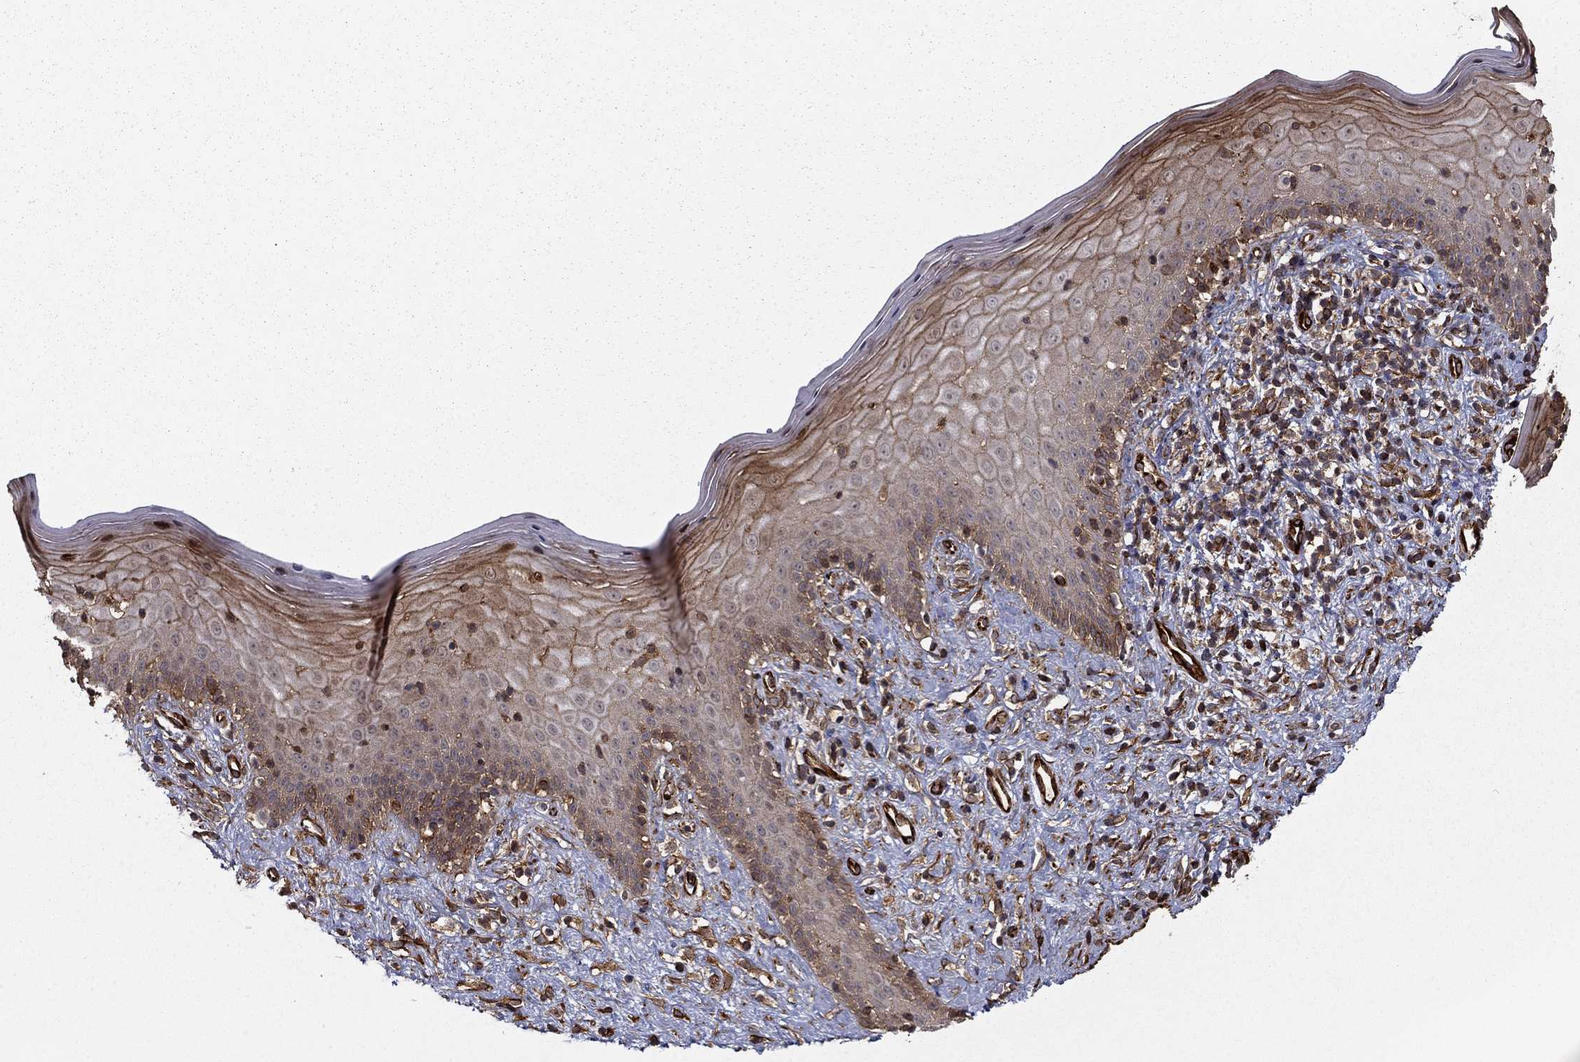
{"staining": {"intensity": "moderate", "quantity": "25%-75%", "location": "cytoplasmic/membranous"}, "tissue": "vagina", "cell_type": "Squamous epithelial cells", "image_type": "normal", "snomed": [{"axis": "morphology", "description": "Normal tissue, NOS"}, {"axis": "topography", "description": "Vagina"}], "caption": "Brown immunohistochemical staining in normal human vagina demonstrates moderate cytoplasmic/membranous positivity in about 25%-75% of squamous epithelial cells. Nuclei are stained in blue.", "gene": "ADM", "patient": {"sex": "female", "age": 47}}